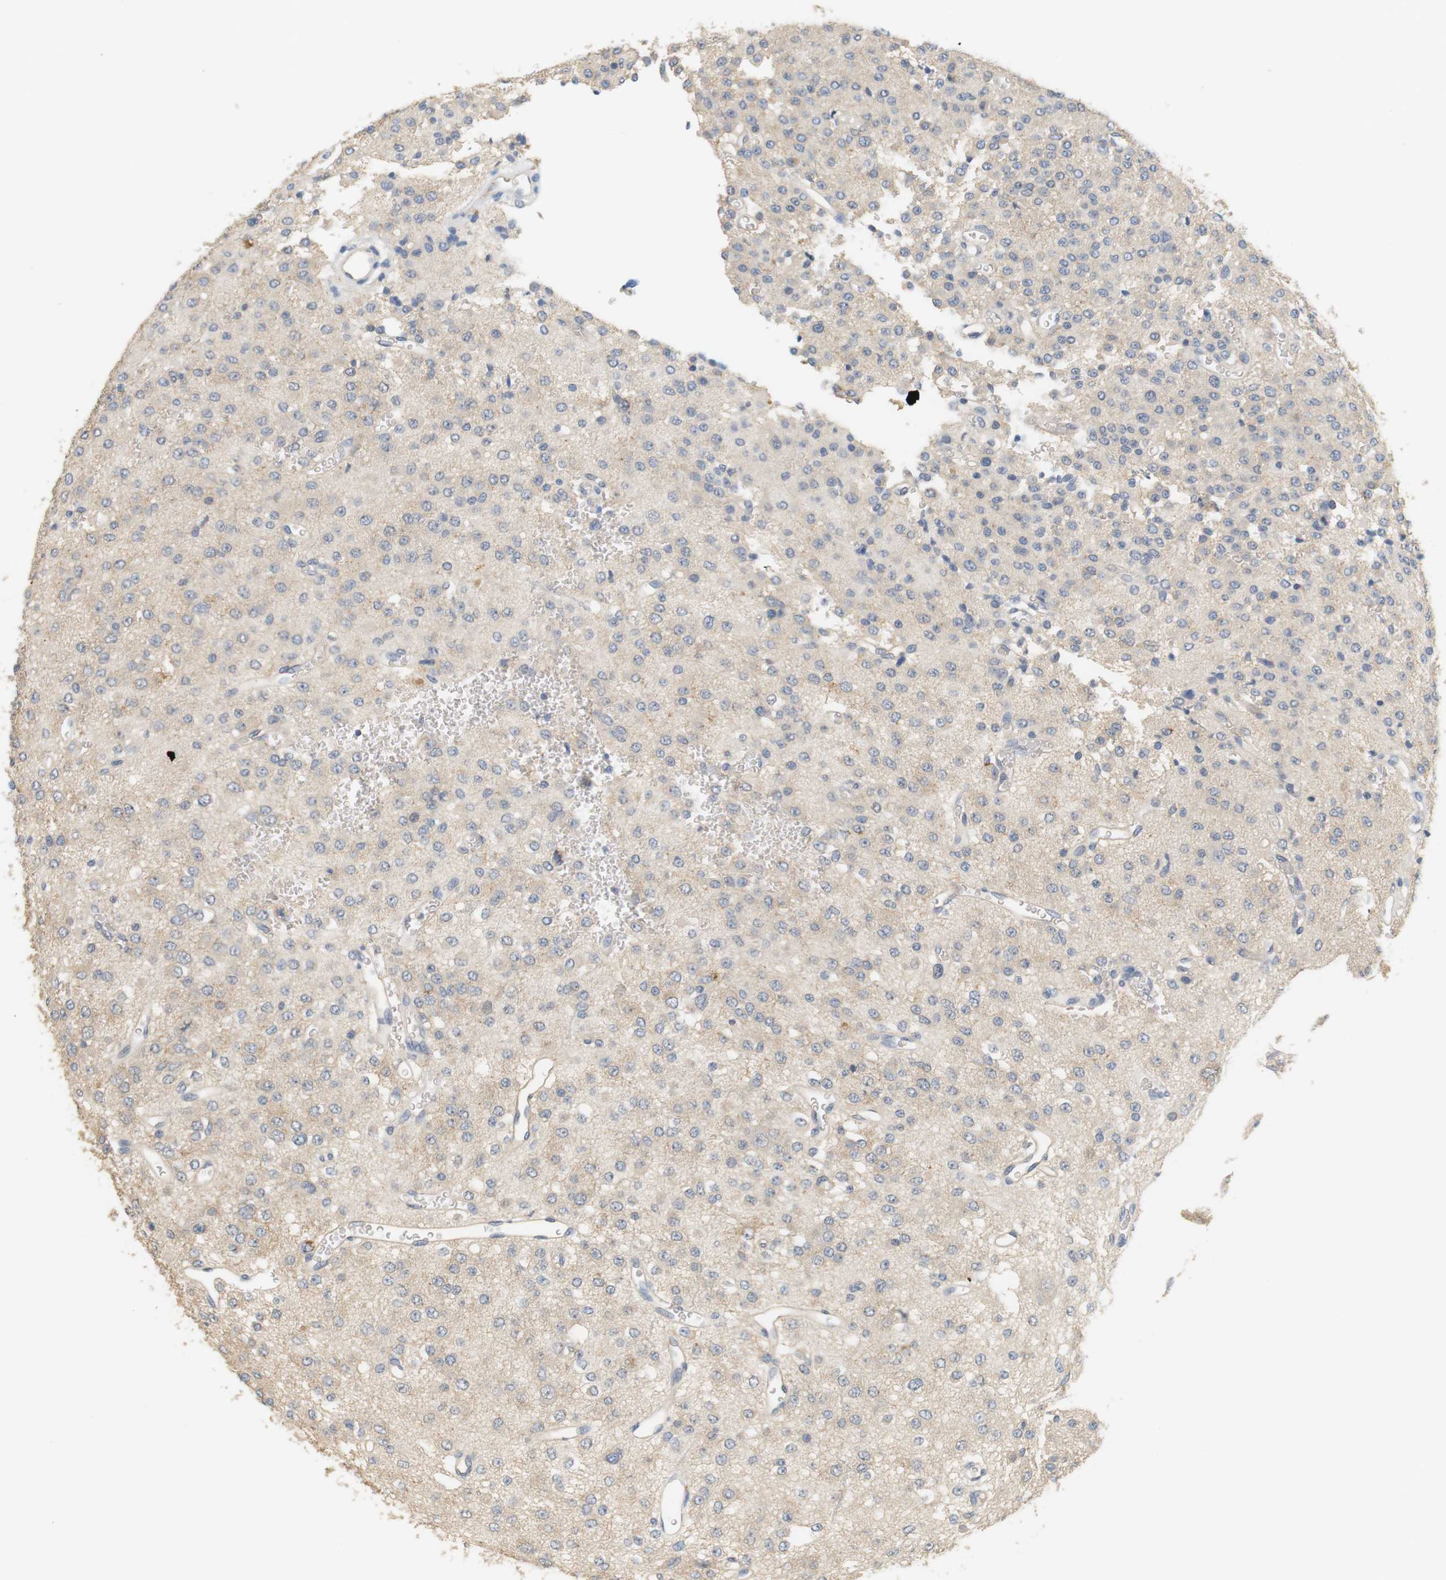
{"staining": {"intensity": "negative", "quantity": "none", "location": "none"}, "tissue": "glioma", "cell_type": "Tumor cells", "image_type": "cancer", "snomed": [{"axis": "morphology", "description": "Glioma, malignant, Low grade"}, {"axis": "topography", "description": "Brain"}], "caption": "A histopathology image of human glioma is negative for staining in tumor cells. (DAB immunohistochemistry (IHC) visualized using brightfield microscopy, high magnification).", "gene": "OSR1", "patient": {"sex": "male", "age": 38}}